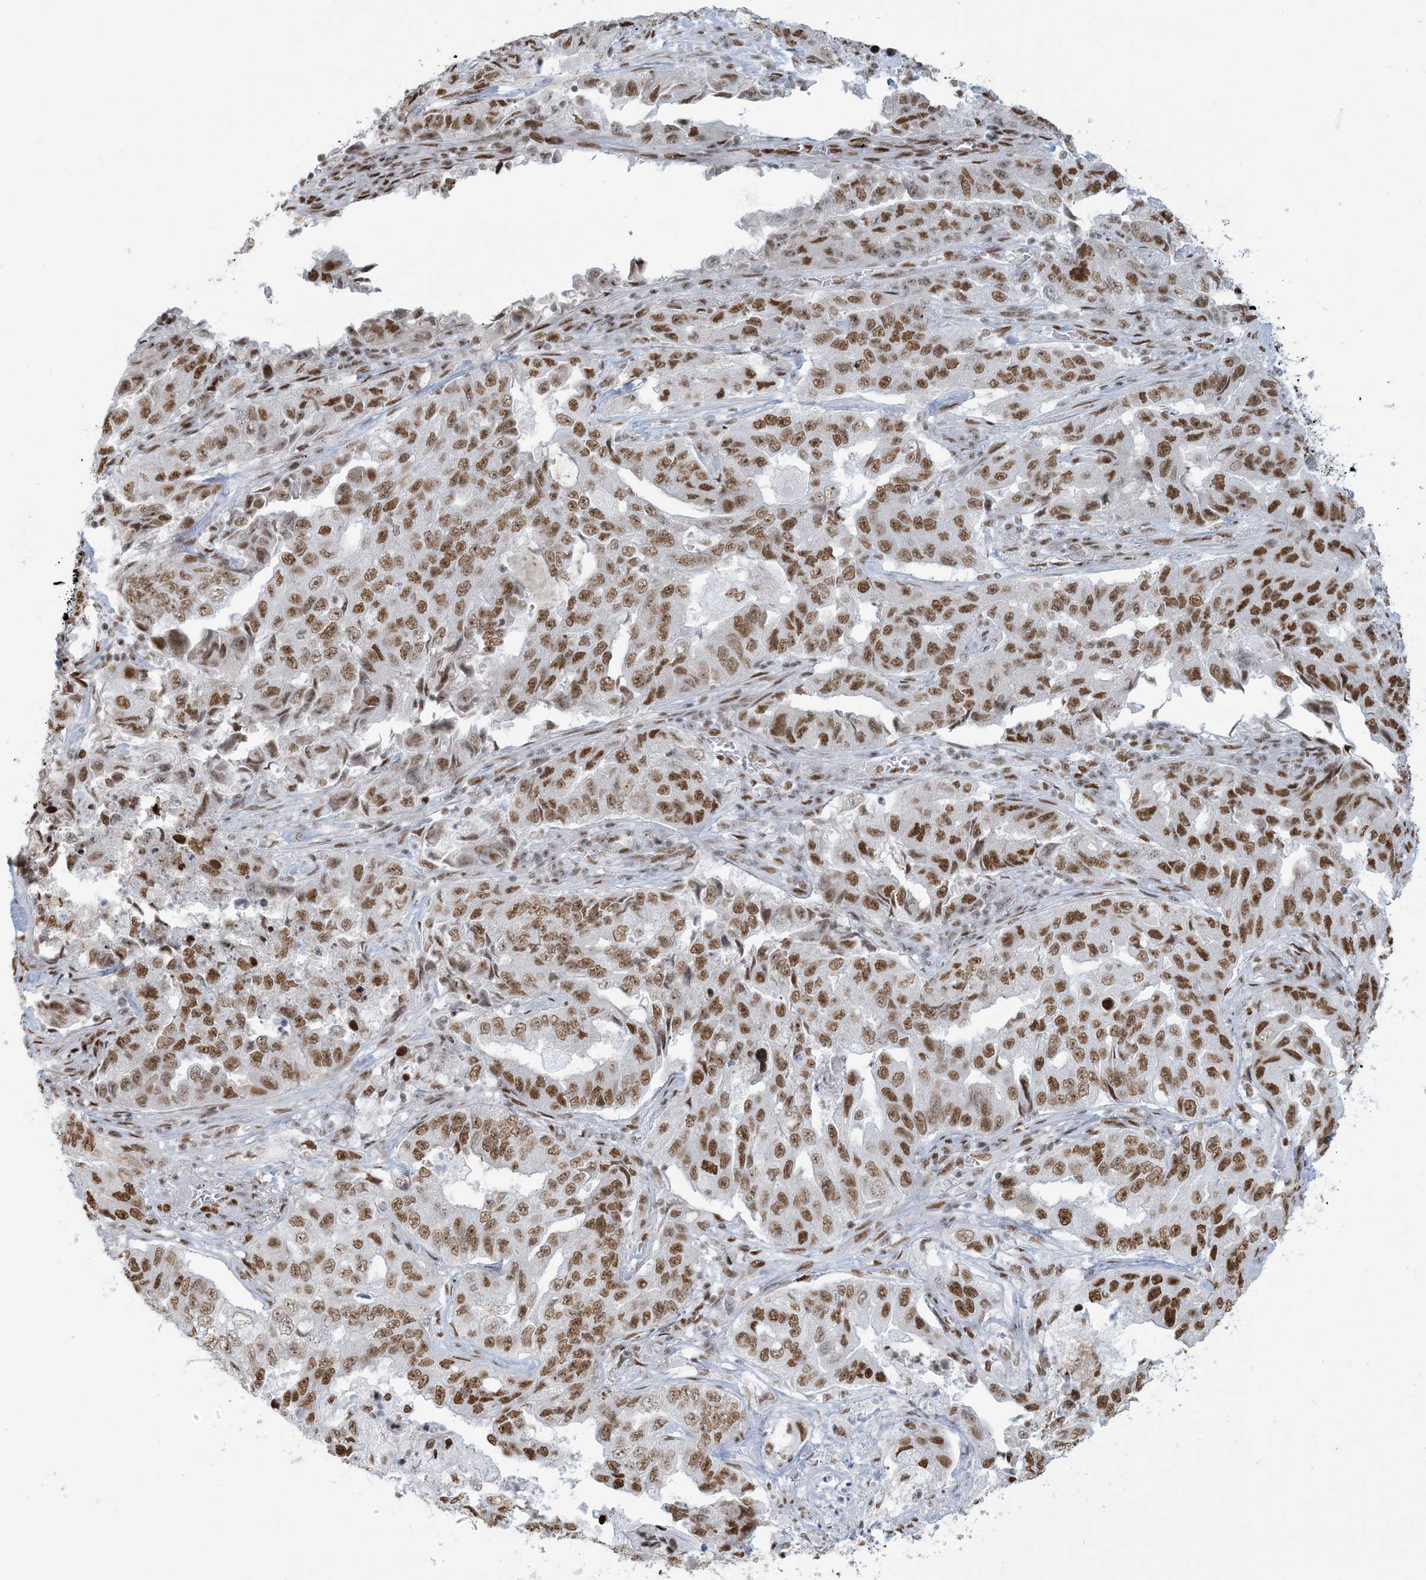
{"staining": {"intensity": "moderate", "quantity": ">75%", "location": "nuclear"}, "tissue": "lung cancer", "cell_type": "Tumor cells", "image_type": "cancer", "snomed": [{"axis": "morphology", "description": "Adenocarcinoma, NOS"}, {"axis": "topography", "description": "Lung"}], "caption": "IHC micrograph of neoplastic tissue: human adenocarcinoma (lung) stained using immunohistochemistry (IHC) reveals medium levels of moderate protein expression localized specifically in the nuclear of tumor cells, appearing as a nuclear brown color.", "gene": "STAG1", "patient": {"sex": "female", "age": 51}}